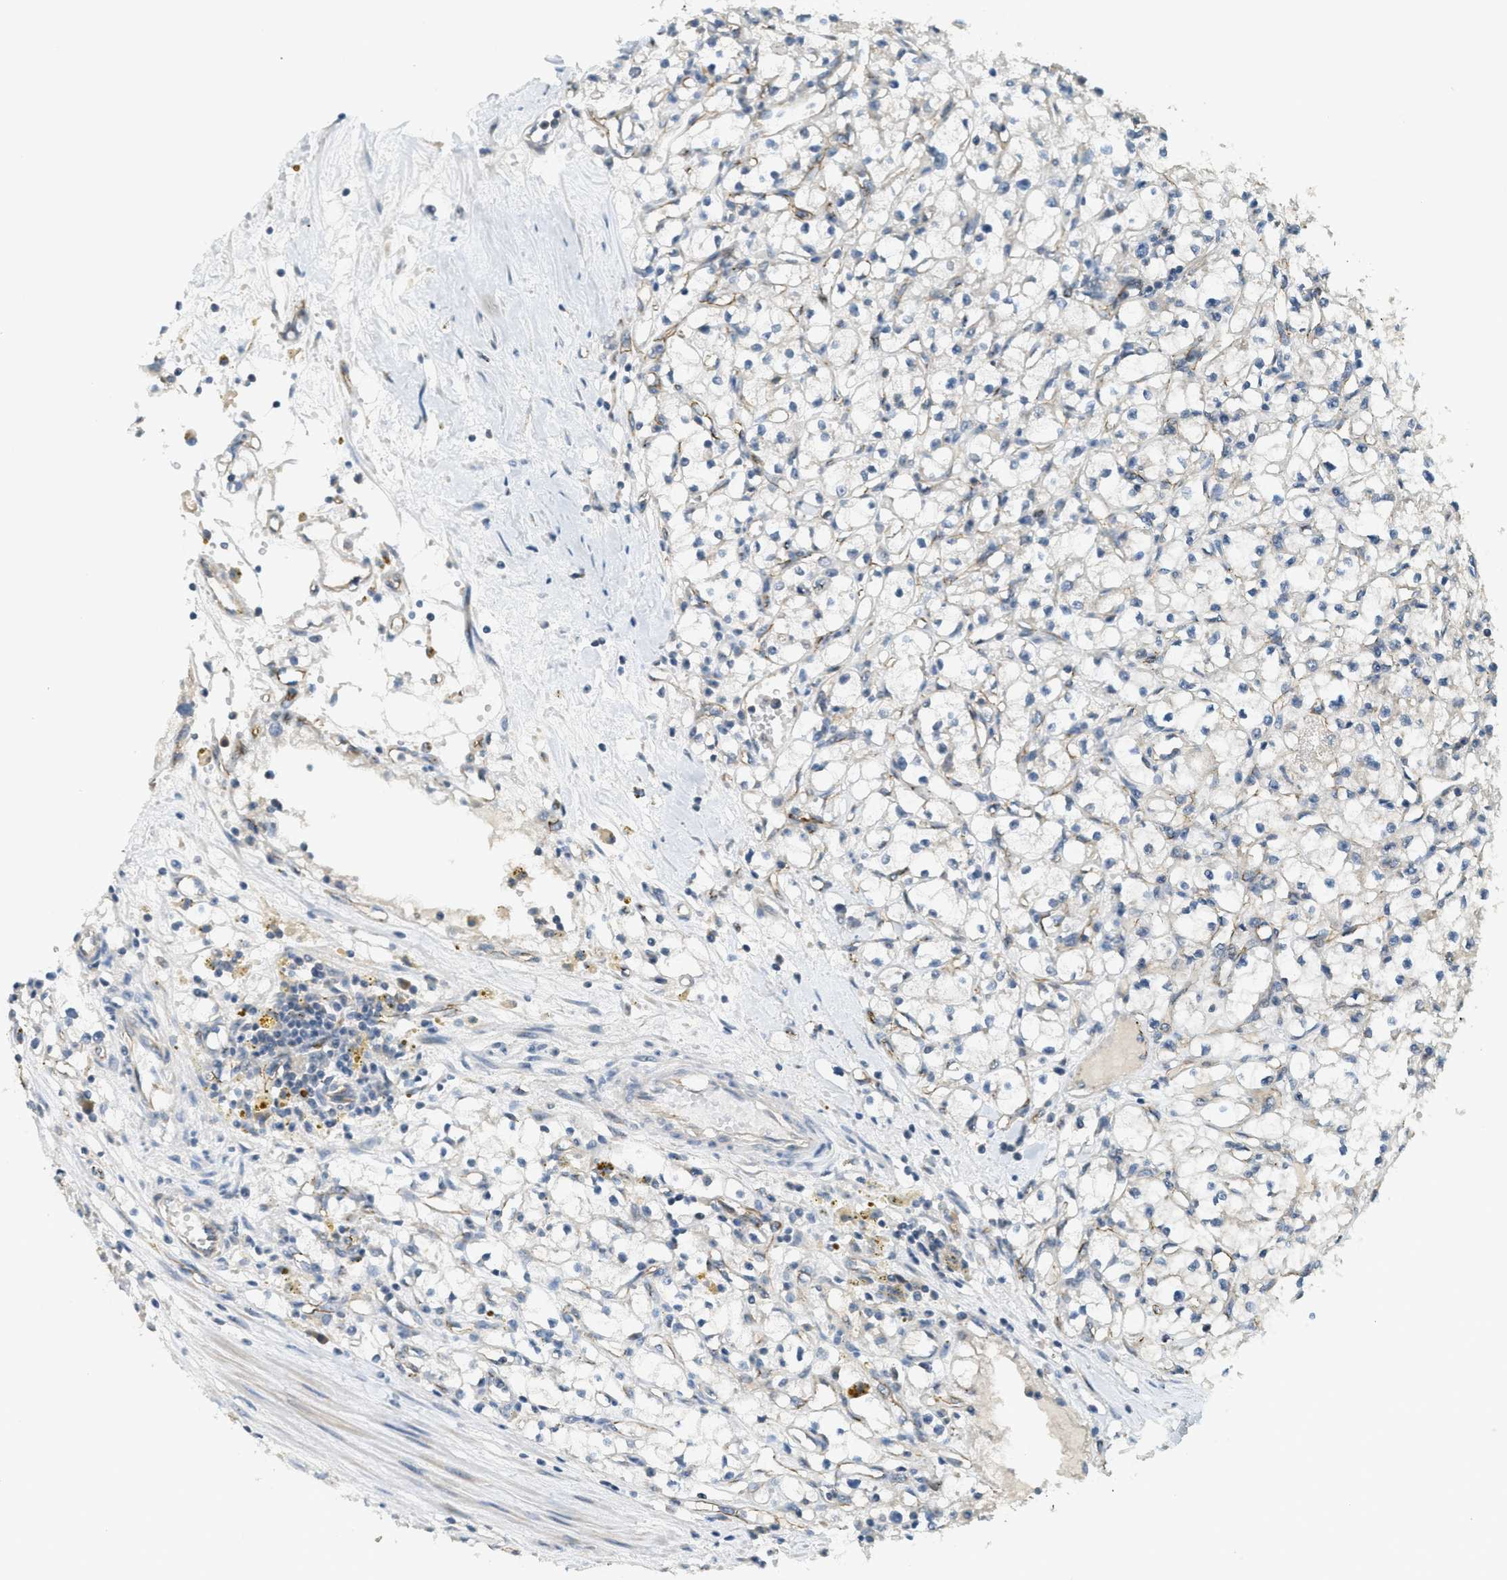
{"staining": {"intensity": "negative", "quantity": "none", "location": "none"}, "tissue": "renal cancer", "cell_type": "Tumor cells", "image_type": "cancer", "snomed": [{"axis": "morphology", "description": "Adenocarcinoma, NOS"}, {"axis": "topography", "description": "Kidney"}], "caption": "This is an immunohistochemistry micrograph of human renal adenocarcinoma. There is no positivity in tumor cells.", "gene": "JCAD", "patient": {"sex": "male", "age": 56}}